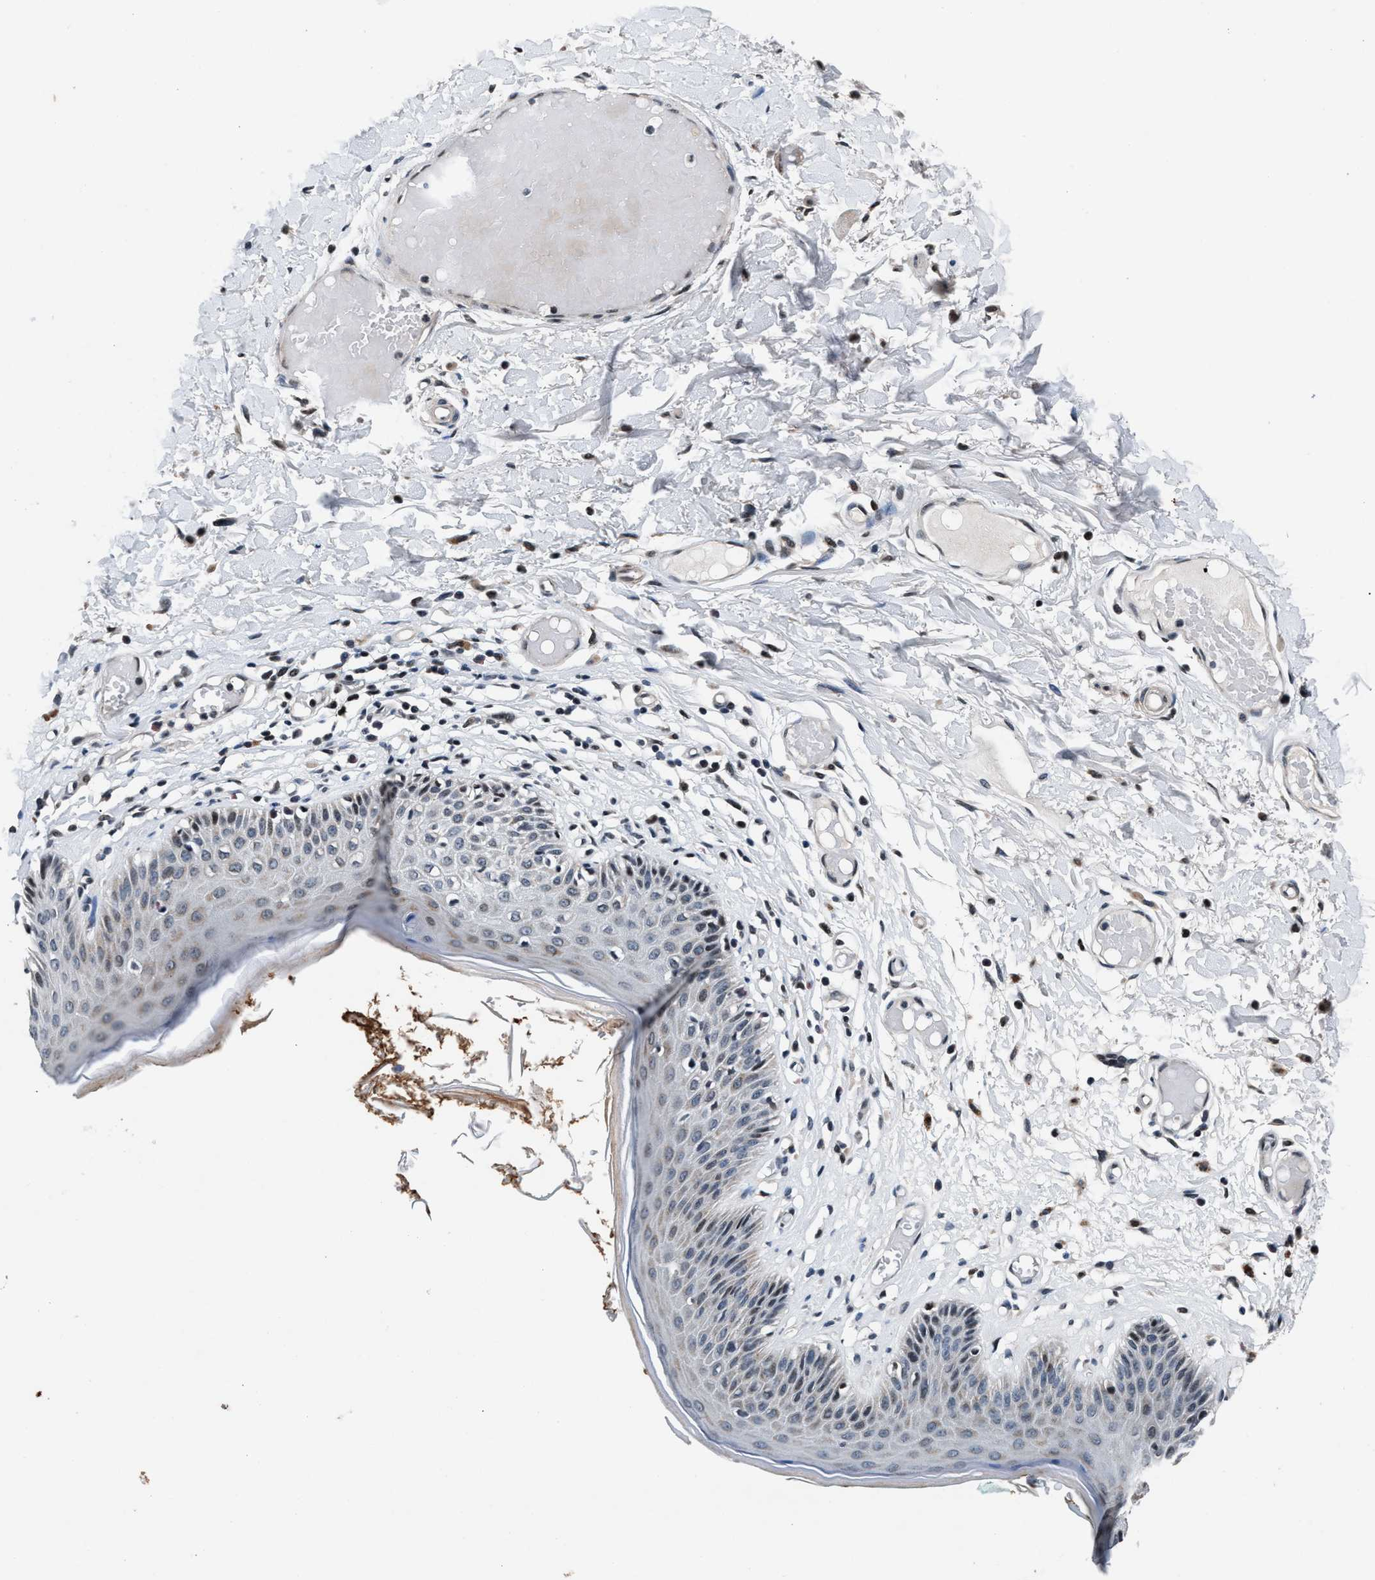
{"staining": {"intensity": "moderate", "quantity": "<25%", "location": "cytoplasmic/membranous,nuclear"}, "tissue": "skin", "cell_type": "Epidermal cells", "image_type": "normal", "snomed": [{"axis": "morphology", "description": "Normal tissue, NOS"}, {"axis": "topography", "description": "Vulva"}], "caption": "Skin was stained to show a protein in brown. There is low levels of moderate cytoplasmic/membranous,nuclear staining in about <25% of epidermal cells. Ihc stains the protein in brown and the nuclei are stained blue.", "gene": "PRRC2B", "patient": {"sex": "female", "age": 73}}